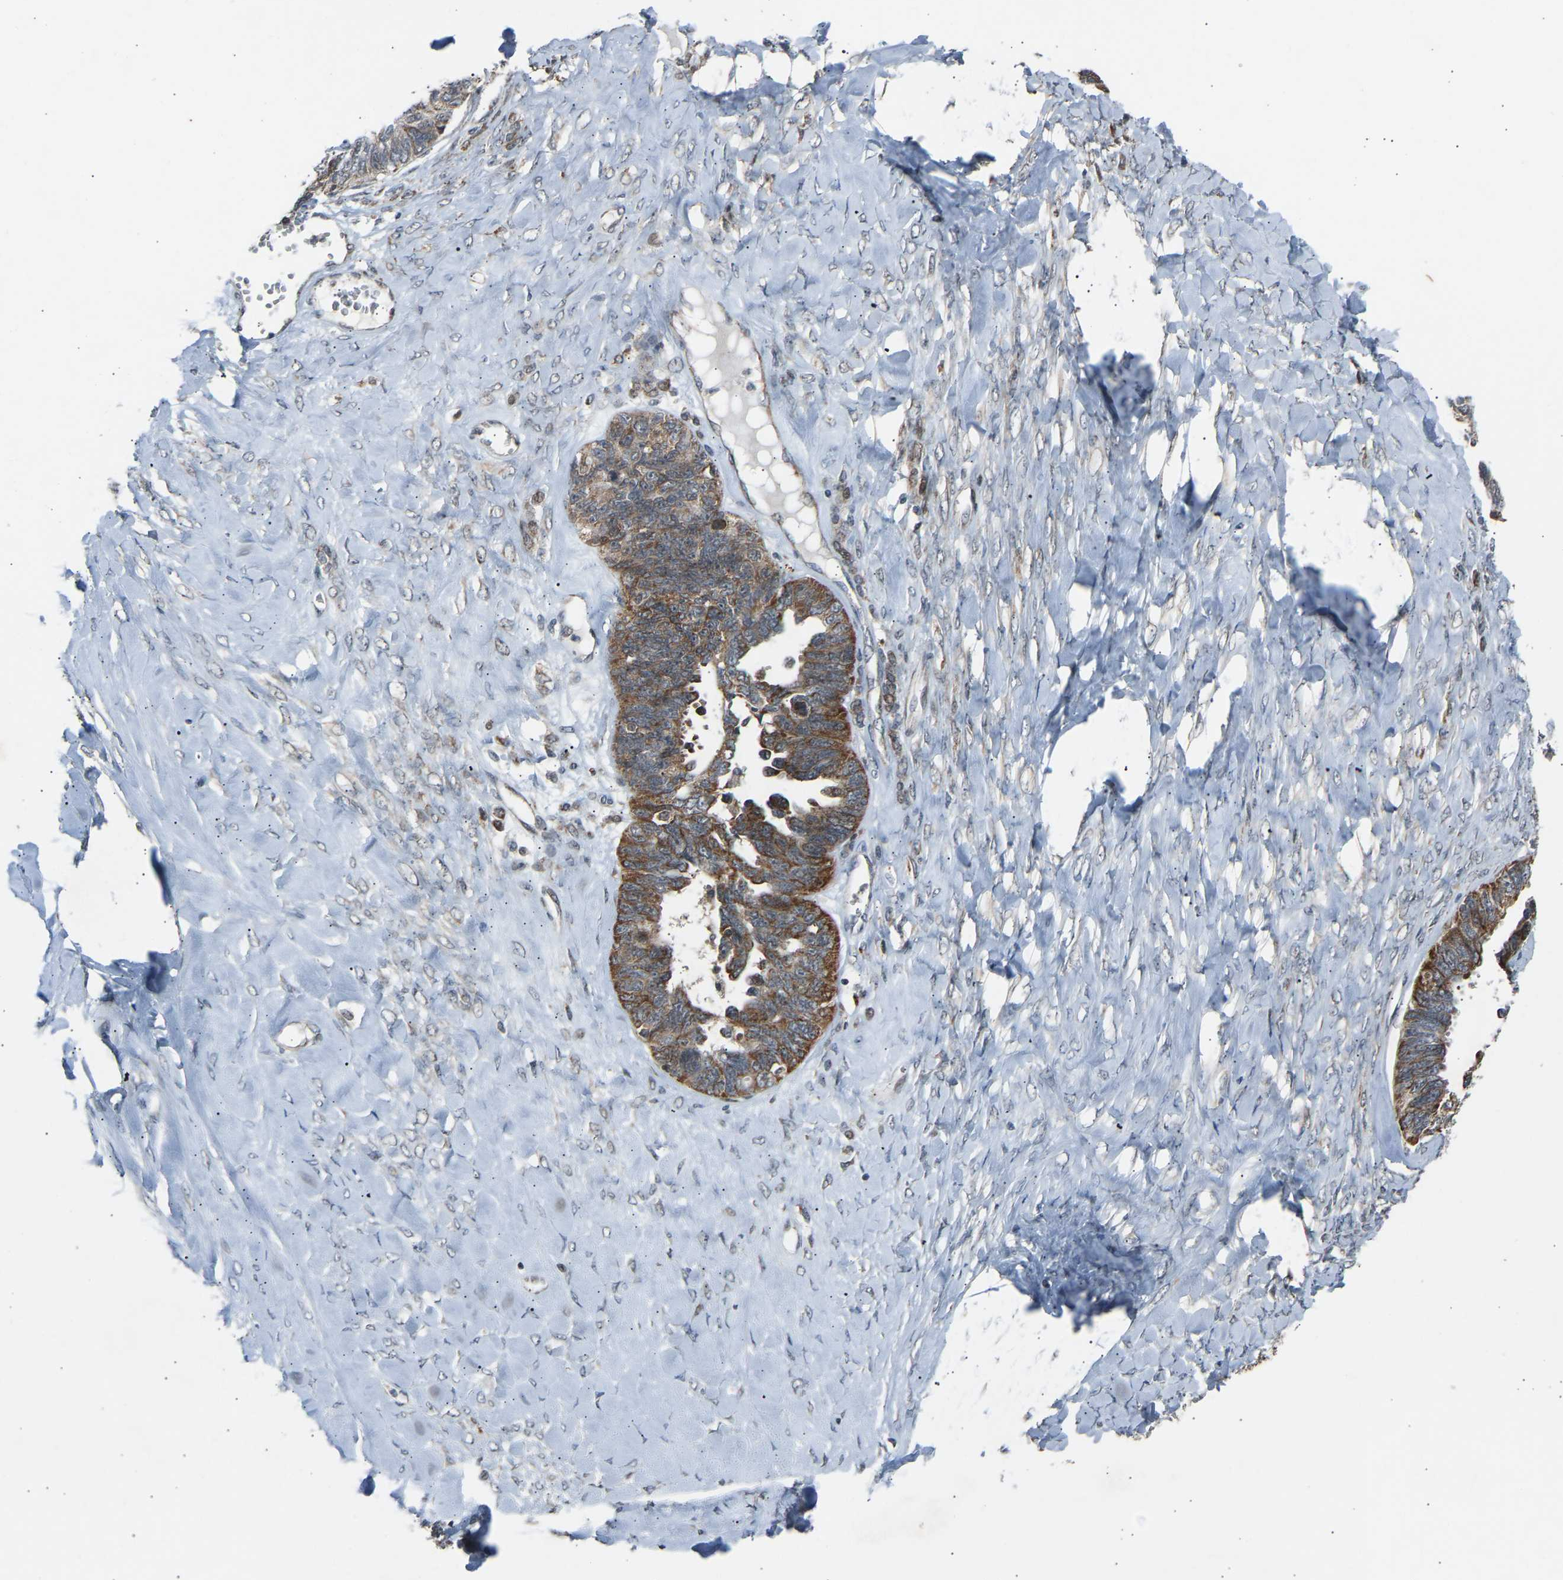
{"staining": {"intensity": "moderate", "quantity": "25%-75%", "location": "cytoplasmic/membranous"}, "tissue": "ovarian cancer", "cell_type": "Tumor cells", "image_type": "cancer", "snomed": [{"axis": "morphology", "description": "Cystadenocarcinoma, serous, NOS"}, {"axis": "topography", "description": "Ovary"}], "caption": "Approximately 25%-75% of tumor cells in ovarian cancer (serous cystadenocarcinoma) display moderate cytoplasmic/membranous protein staining as visualized by brown immunohistochemical staining.", "gene": "SLIRP", "patient": {"sex": "female", "age": 79}}